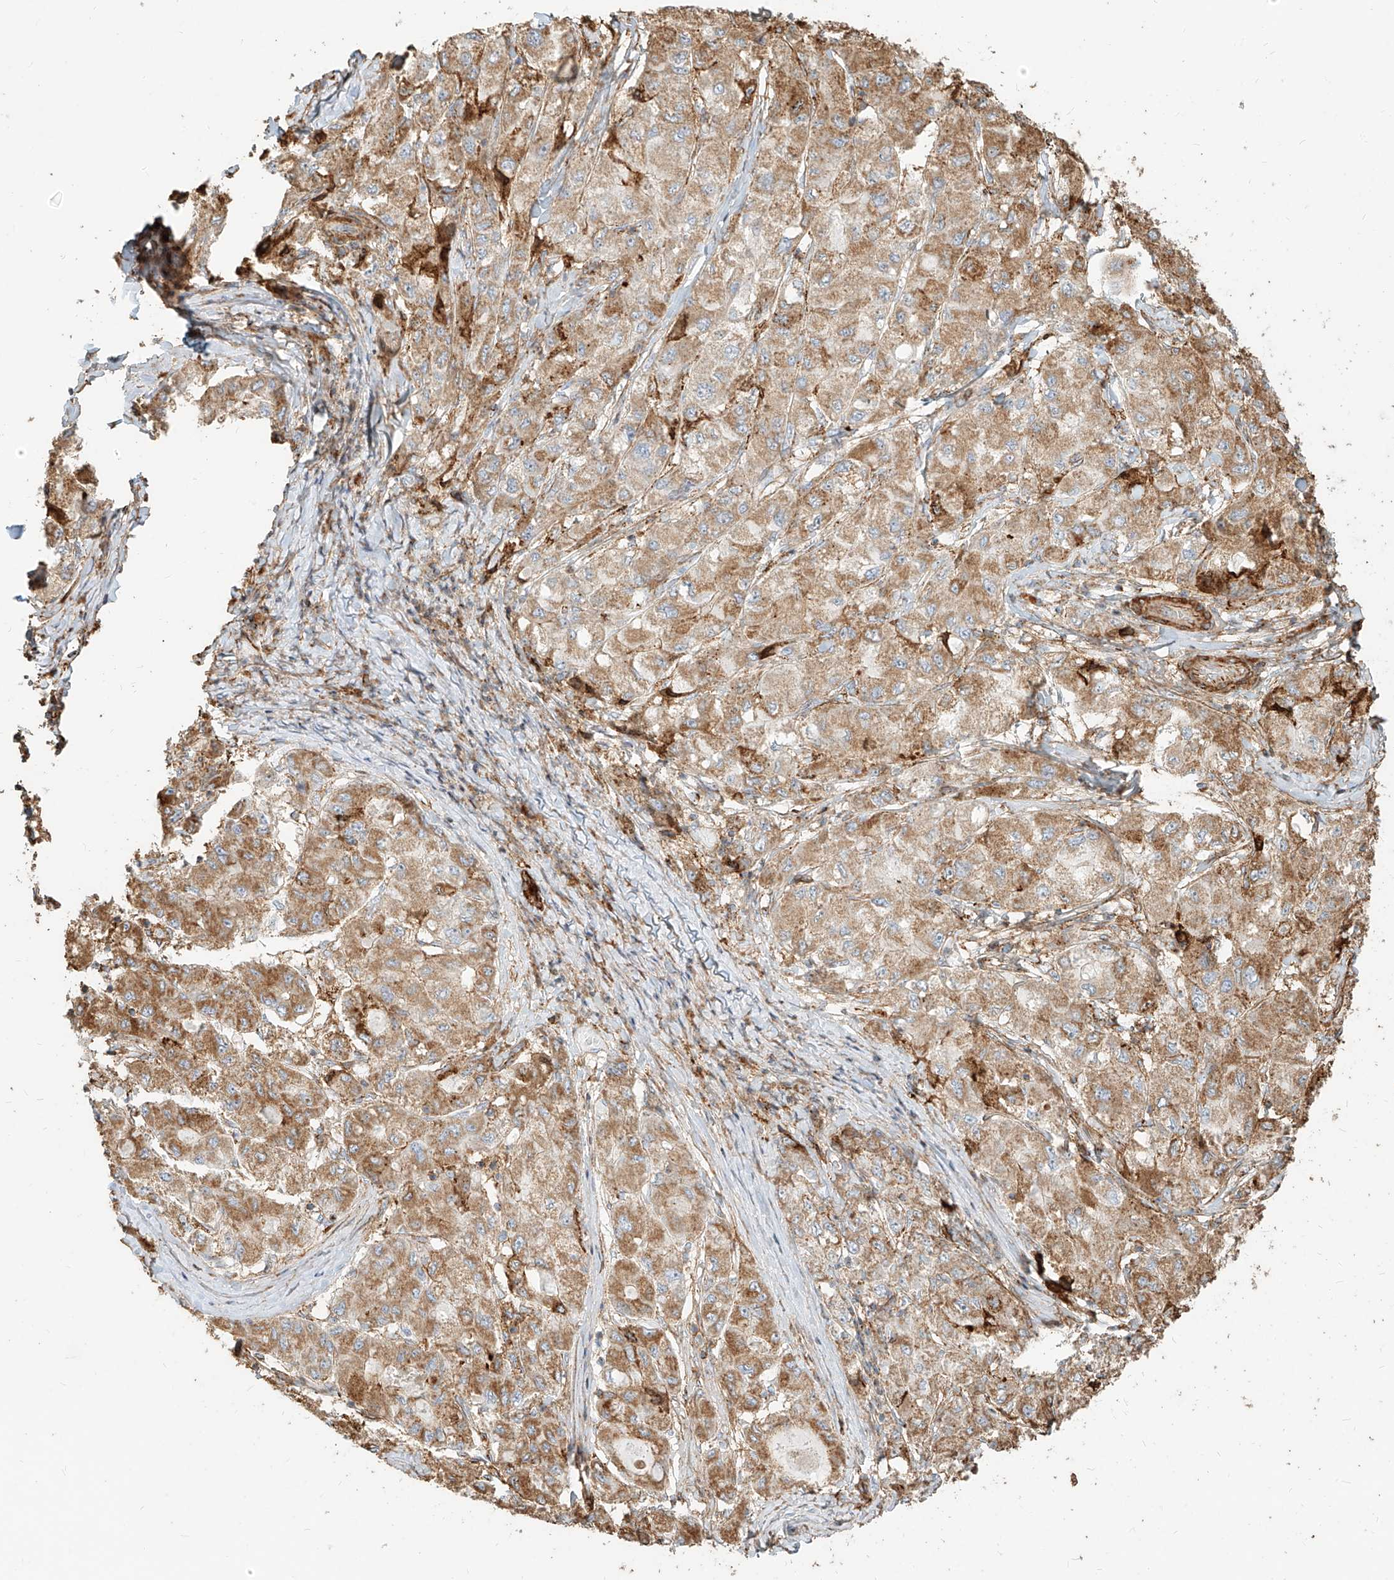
{"staining": {"intensity": "moderate", "quantity": ">75%", "location": "cytoplasmic/membranous"}, "tissue": "liver cancer", "cell_type": "Tumor cells", "image_type": "cancer", "snomed": [{"axis": "morphology", "description": "Carcinoma, Hepatocellular, NOS"}, {"axis": "topography", "description": "Liver"}], "caption": "IHC photomicrograph of human liver hepatocellular carcinoma stained for a protein (brown), which shows medium levels of moderate cytoplasmic/membranous expression in about >75% of tumor cells.", "gene": "MTX2", "patient": {"sex": "male", "age": 80}}